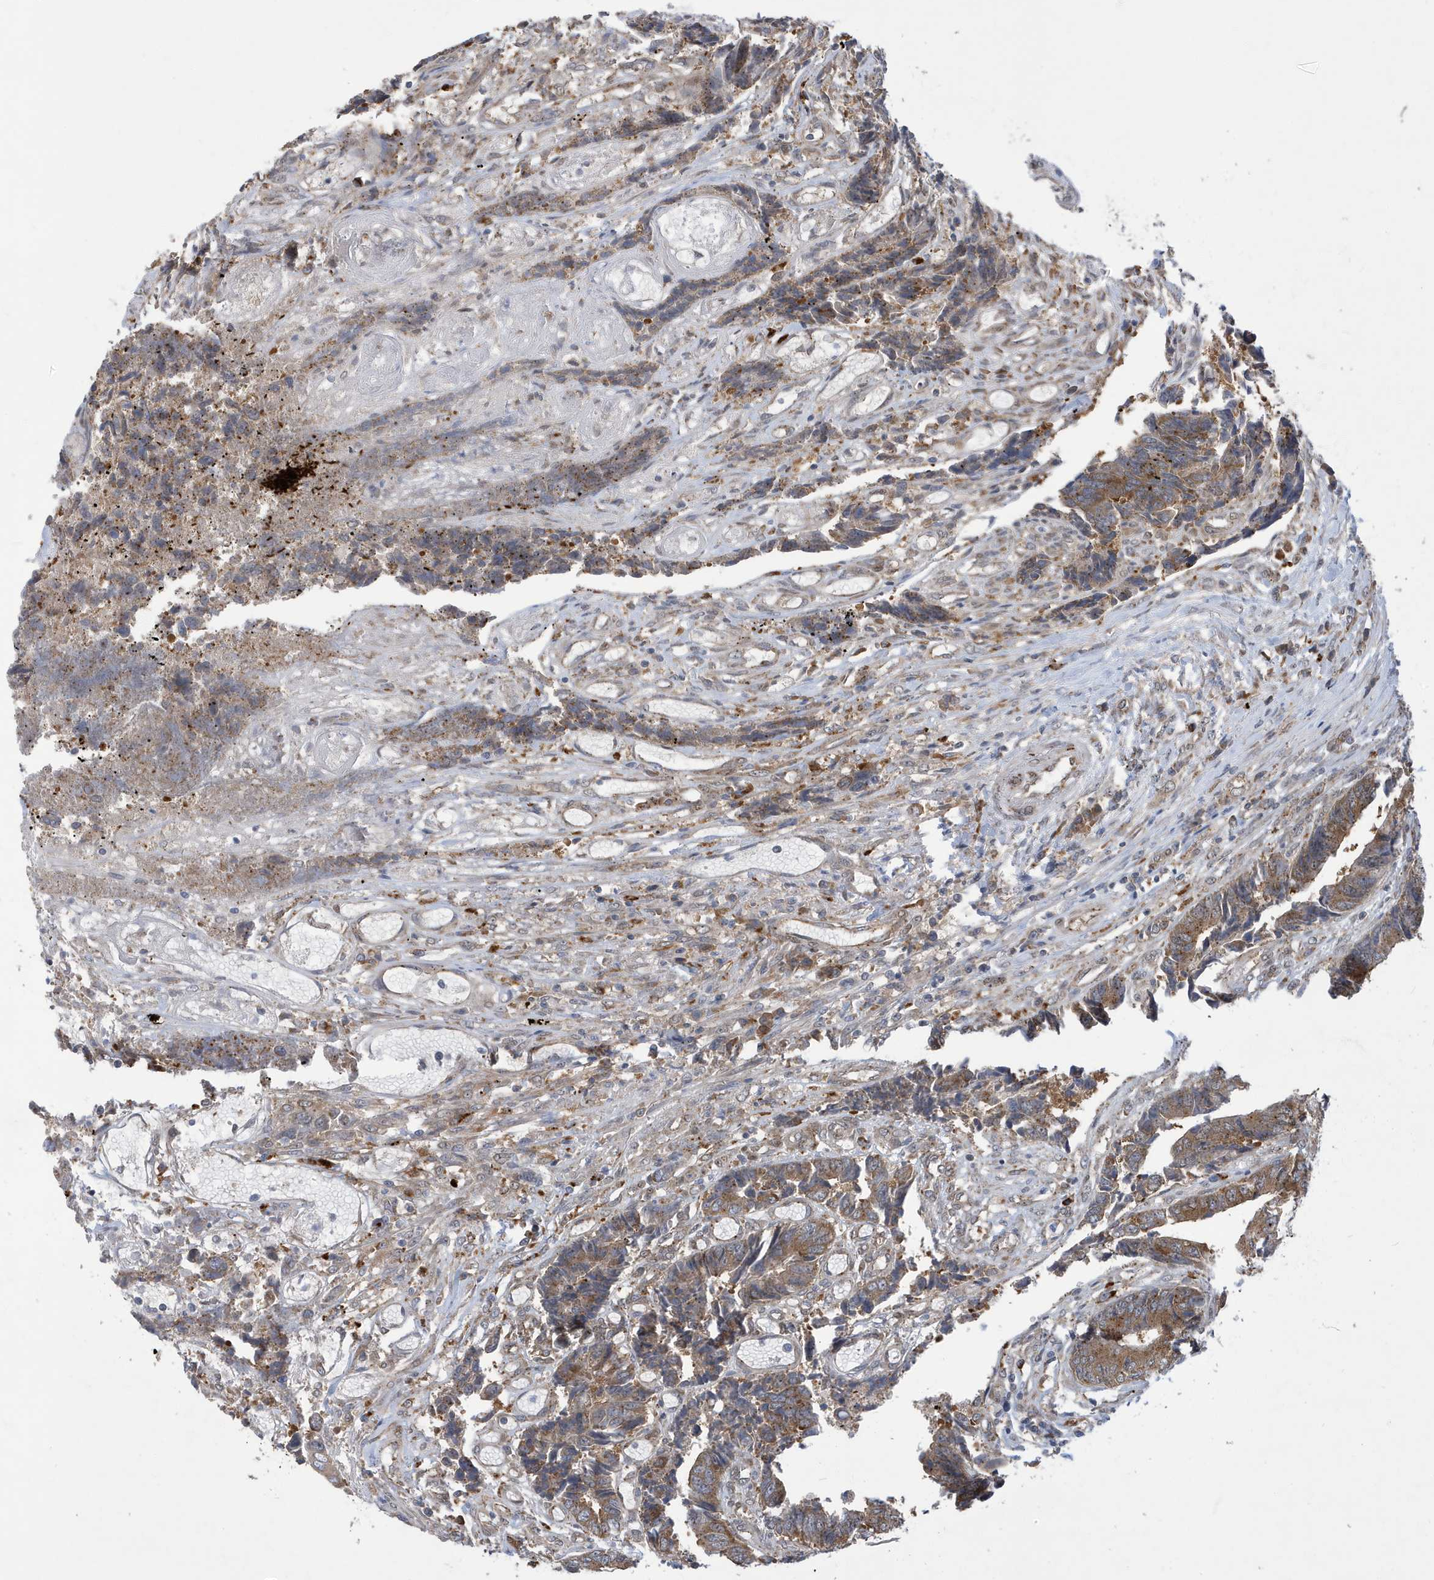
{"staining": {"intensity": "moderate", "quantity": ">75%", "location": "cytoplasmic/membranous"}, "tissue": "colorectal cancer", "cell_type": "Tumor cells", "image_type": "cancer", "snomed": [{"axis": "morphology", "description": "Adenocarcinoma, NOS"}, {"axis": "topography", "description": "Rectum"}], "caption": "Tumor cells show medium levels of moderate cytoplasmic/membranous positivity in about >75% of cells in adenocarcinoma (colorectal). The protein of interest is stained brown, and the nuclei are stained in blue (DAB (3,3'-diaminobenzidine) IHC with brightfield microscopy, high magnification).", "gene": "ZNF507", "patient": {"sex": "male", "age": 84}}